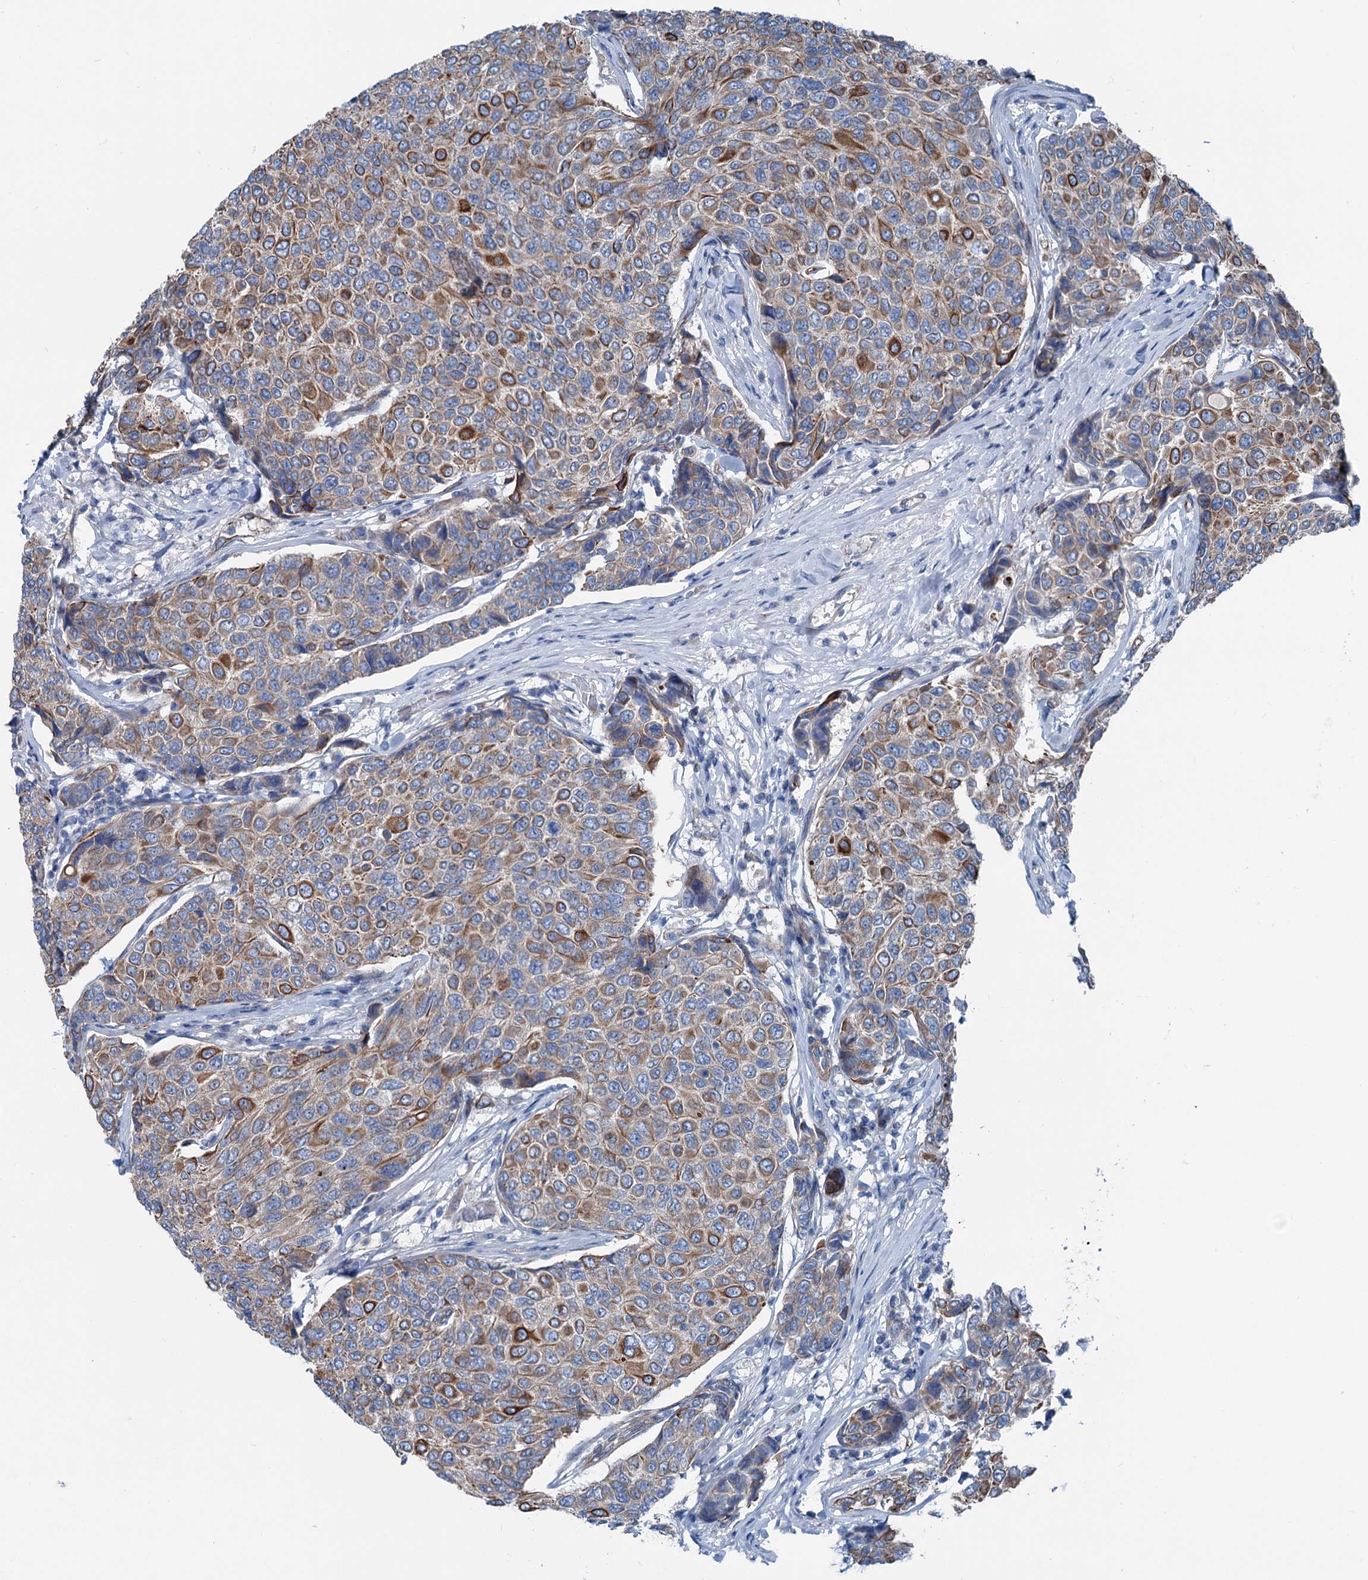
{"staining": {"intensity": "moderate", "quantity": "25%-75%", "location": "cytoplasmic/membranous"}, "tissue": "breast cancer", "cell_type": "Tumor cells", "image_type": "cancer", "snomed": [{"axis": "morphology", "description": "Duct carcinoma"}, {"axis": "topography", "description": "Breast"}], "caption": "Tumor cells demonstrate medium levels of moderate cytoplasmic/membranous positivity in approximately 25%-75% of cells in human breast invasive ductal carcinoma. Using DAB (3,3'-diaminobenzidine) (brown) and hematoxylin (blue) stains, captured at high magnification using brightfield microscopy.", "gene": "CALCOCO1", "patient": {"sex": "female", "age": 55}}